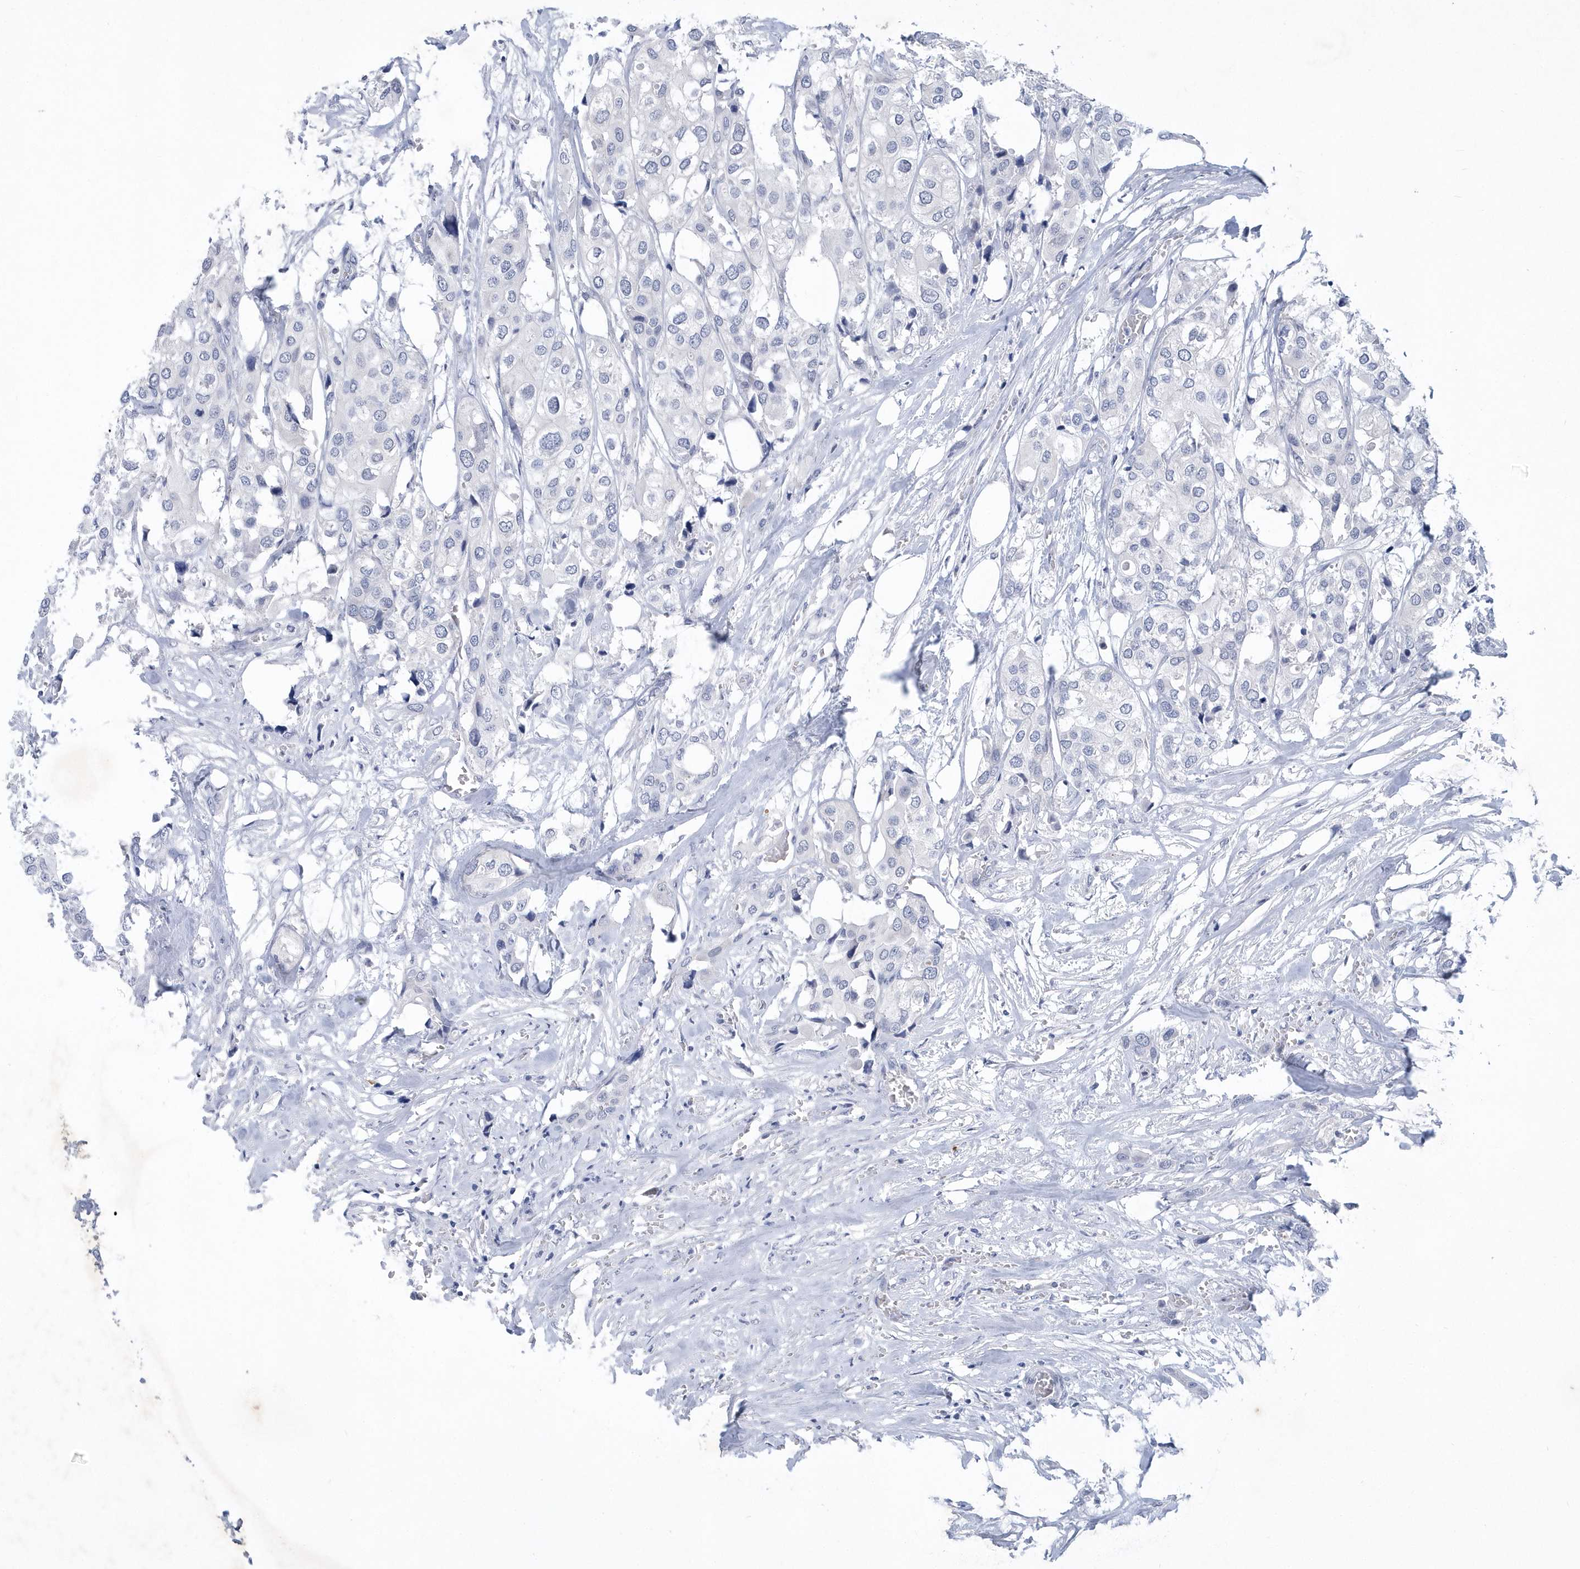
{"staining": {"intensity": "negative", "quantity": "none", "location": "none"}, "tissue": "urothelial cancer", "cell_type": "Tumor cells", "image_type": "cancer", "snomed": [{"axis": "morphology", "description": "Urothelial carcinoma, High grade"}, {"axis": "topography", "description": "Urinary bladder"}], "caption": "DAB immunohistochemical staining of human high-grade urothelial carcinoma displays no significant expression in tumor cells.", "gene": "SRGAP3", "patient": {"sex": "male", "age": 64}}